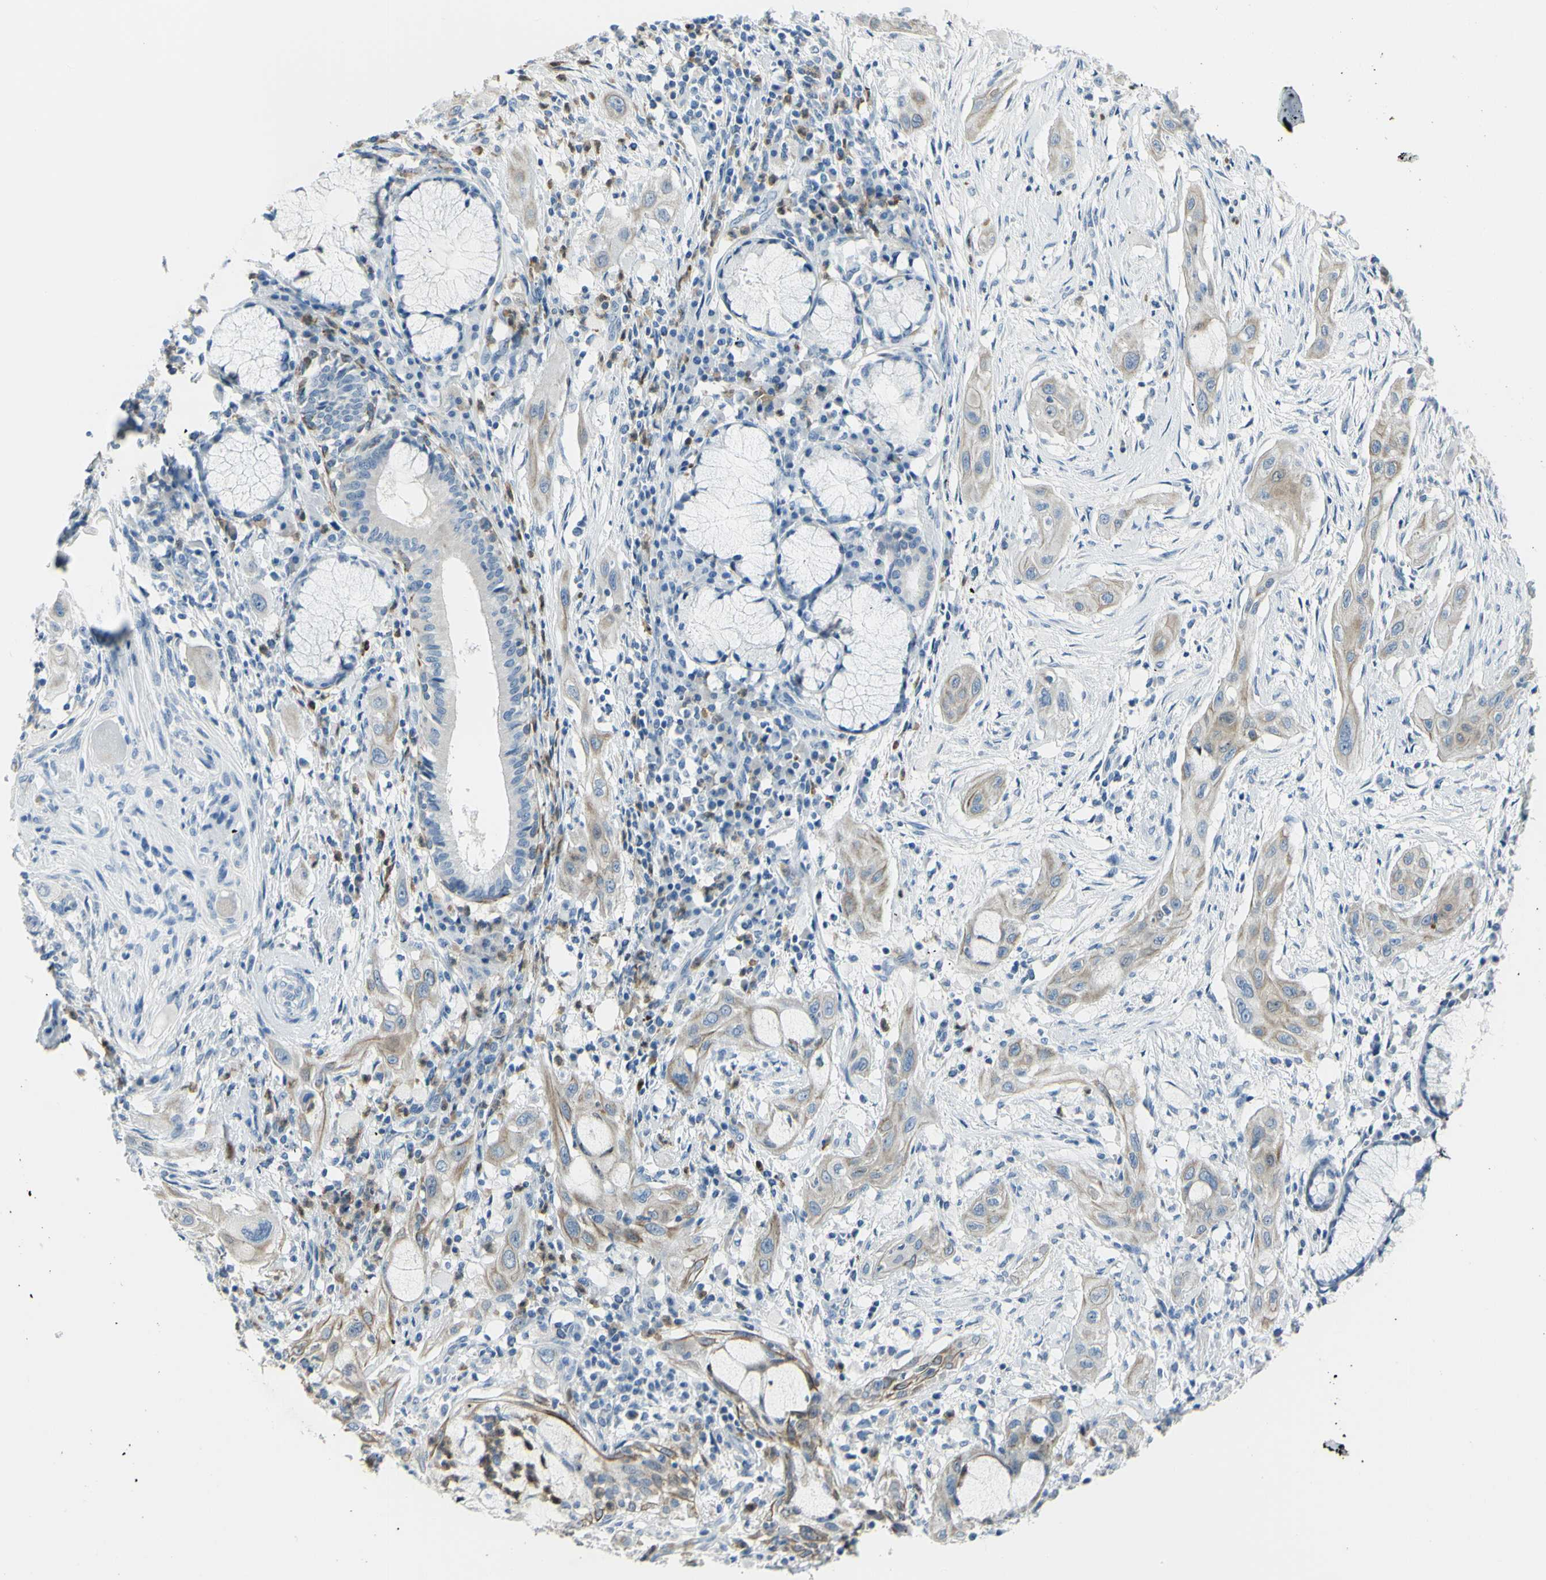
{"staining": {"intensity": "moderate", "quantity": "<25%", "location": "cytoplasmic/membranous"}, "tissue": "lung cancer", "cell_type": "Tumor cells", "image_type": "cancer", "snomed": [{"axis": "morphology", "description": "Squamous cell carcinoma, NOS"}, {"axis": "topography", "description": "Lung"}], "caption": "About <25% of tumor cells in squamous cell carcinoma (lung) display moderate cytoplasmic/membranous protein positivity as visualized by brown immunohistochemical staining.", "gene": "ZNF557", "patient": {"sex": "female", "age": 47}}